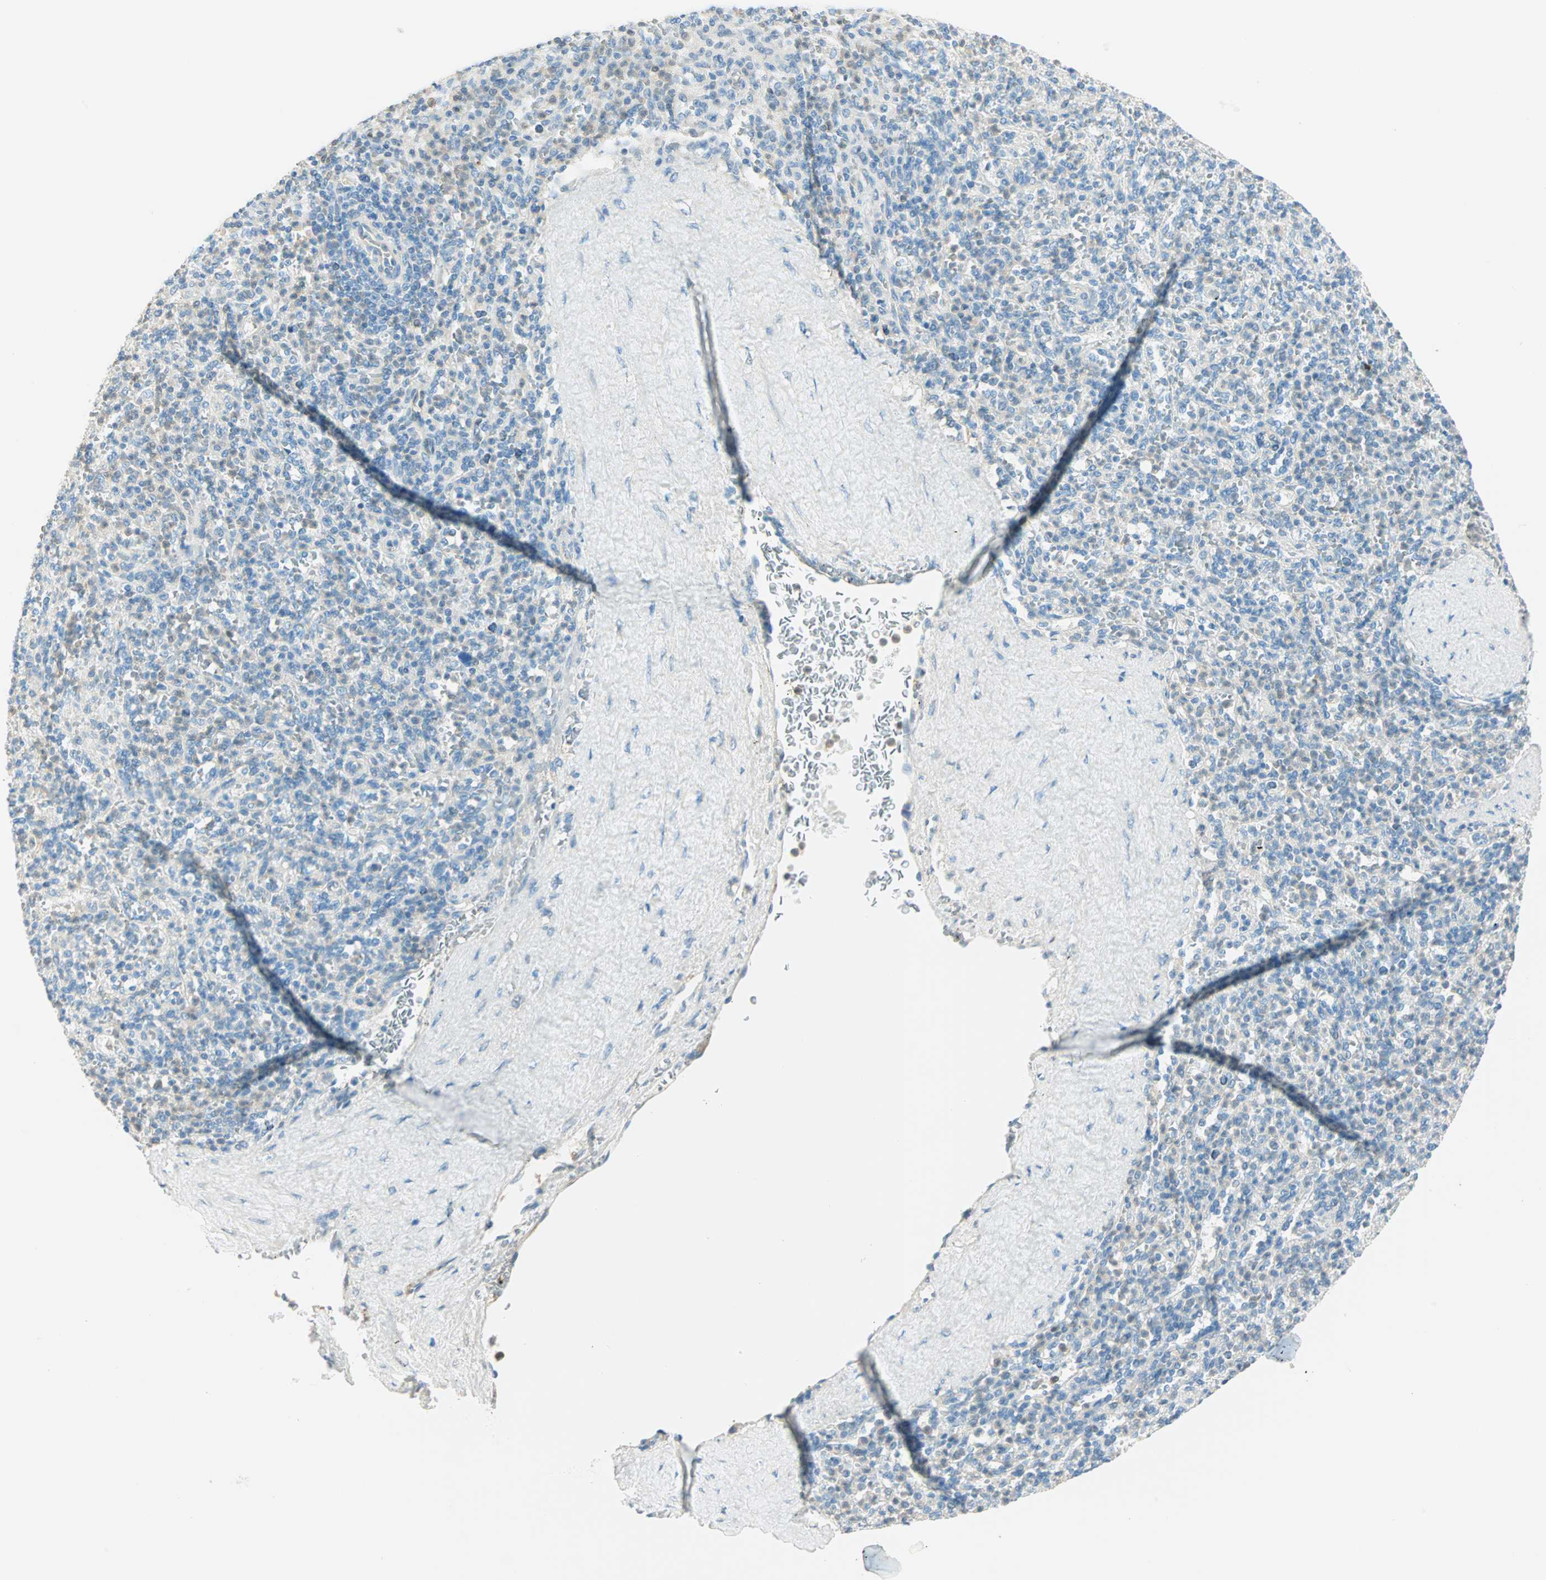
{"staining": {"intensity": "weak", "quantity": "<25%", "location": "cytoplasmic/membranous"}, "tissue": "spleen", "cell_type": "Cells in red pulp", "image_type": "normal", "snomed": [{"axis": "morphology", "description": "Normal tissue, NOS"}, {"axis": "topography", "description": "Spleen"}], "caption": "DAB immunohistochemical staining of unremarkable spleen reveals no significant positivity in cells in red pulp.", "gene": "S100A1", "patient": {"sex": "male", "age": 36}}